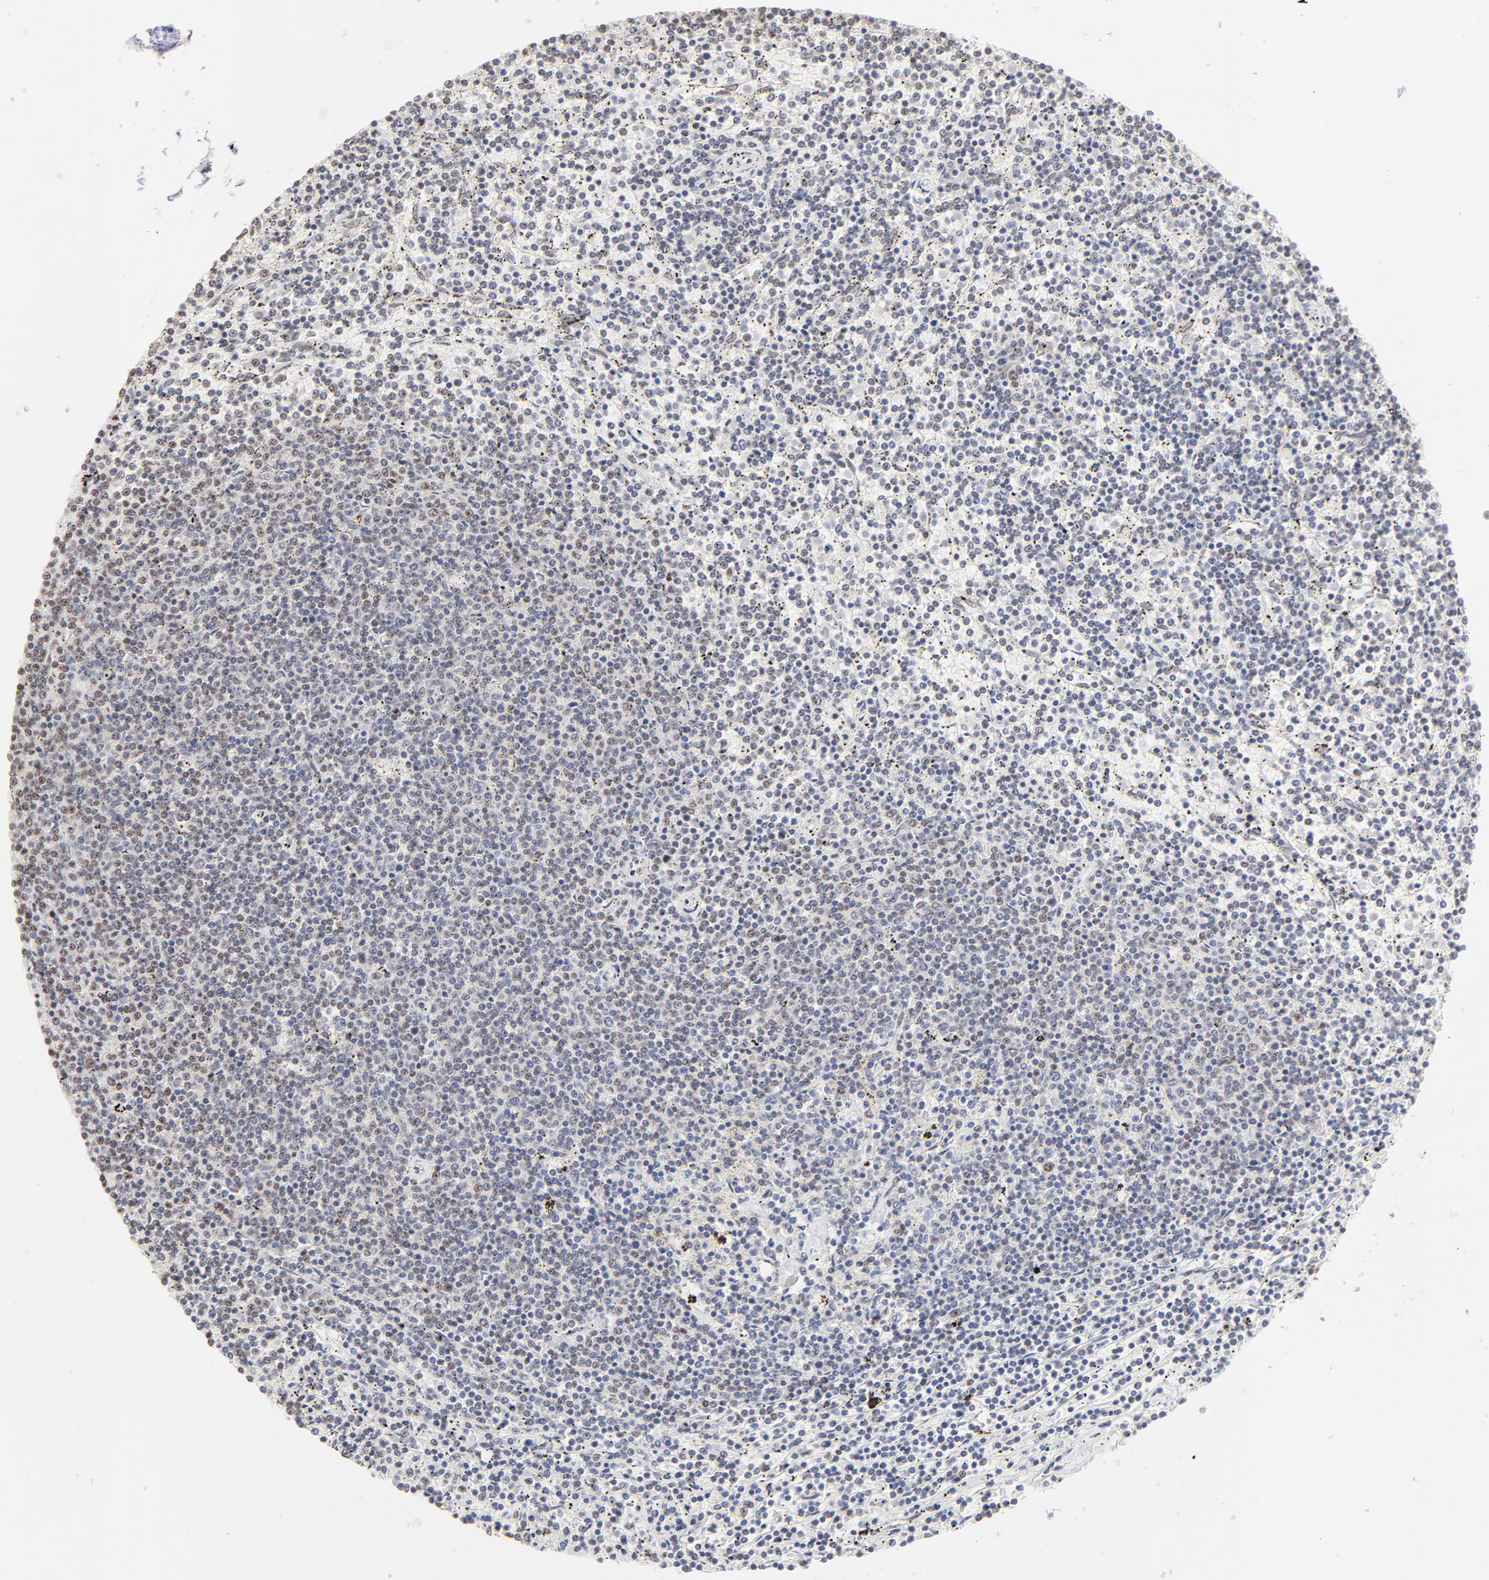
{"staining": {"intensity": "negative", "quantity": "none", "location": "none"}, "tissue": "lymphoma", "cell_type": "Tumor cells", "image_type": "cancer", "snomed": [{"axis": "morphology", "description": "Malignant lymphoma, non-Hodgkin's type, Low grade"}, {"axis": "topography", "description": "Spleen"}], "caption": "Tumor cells are negative for protein expression in human lymphoma.", "gene": "NFIL3", "patient": {"sex": "female", "age": 50}}